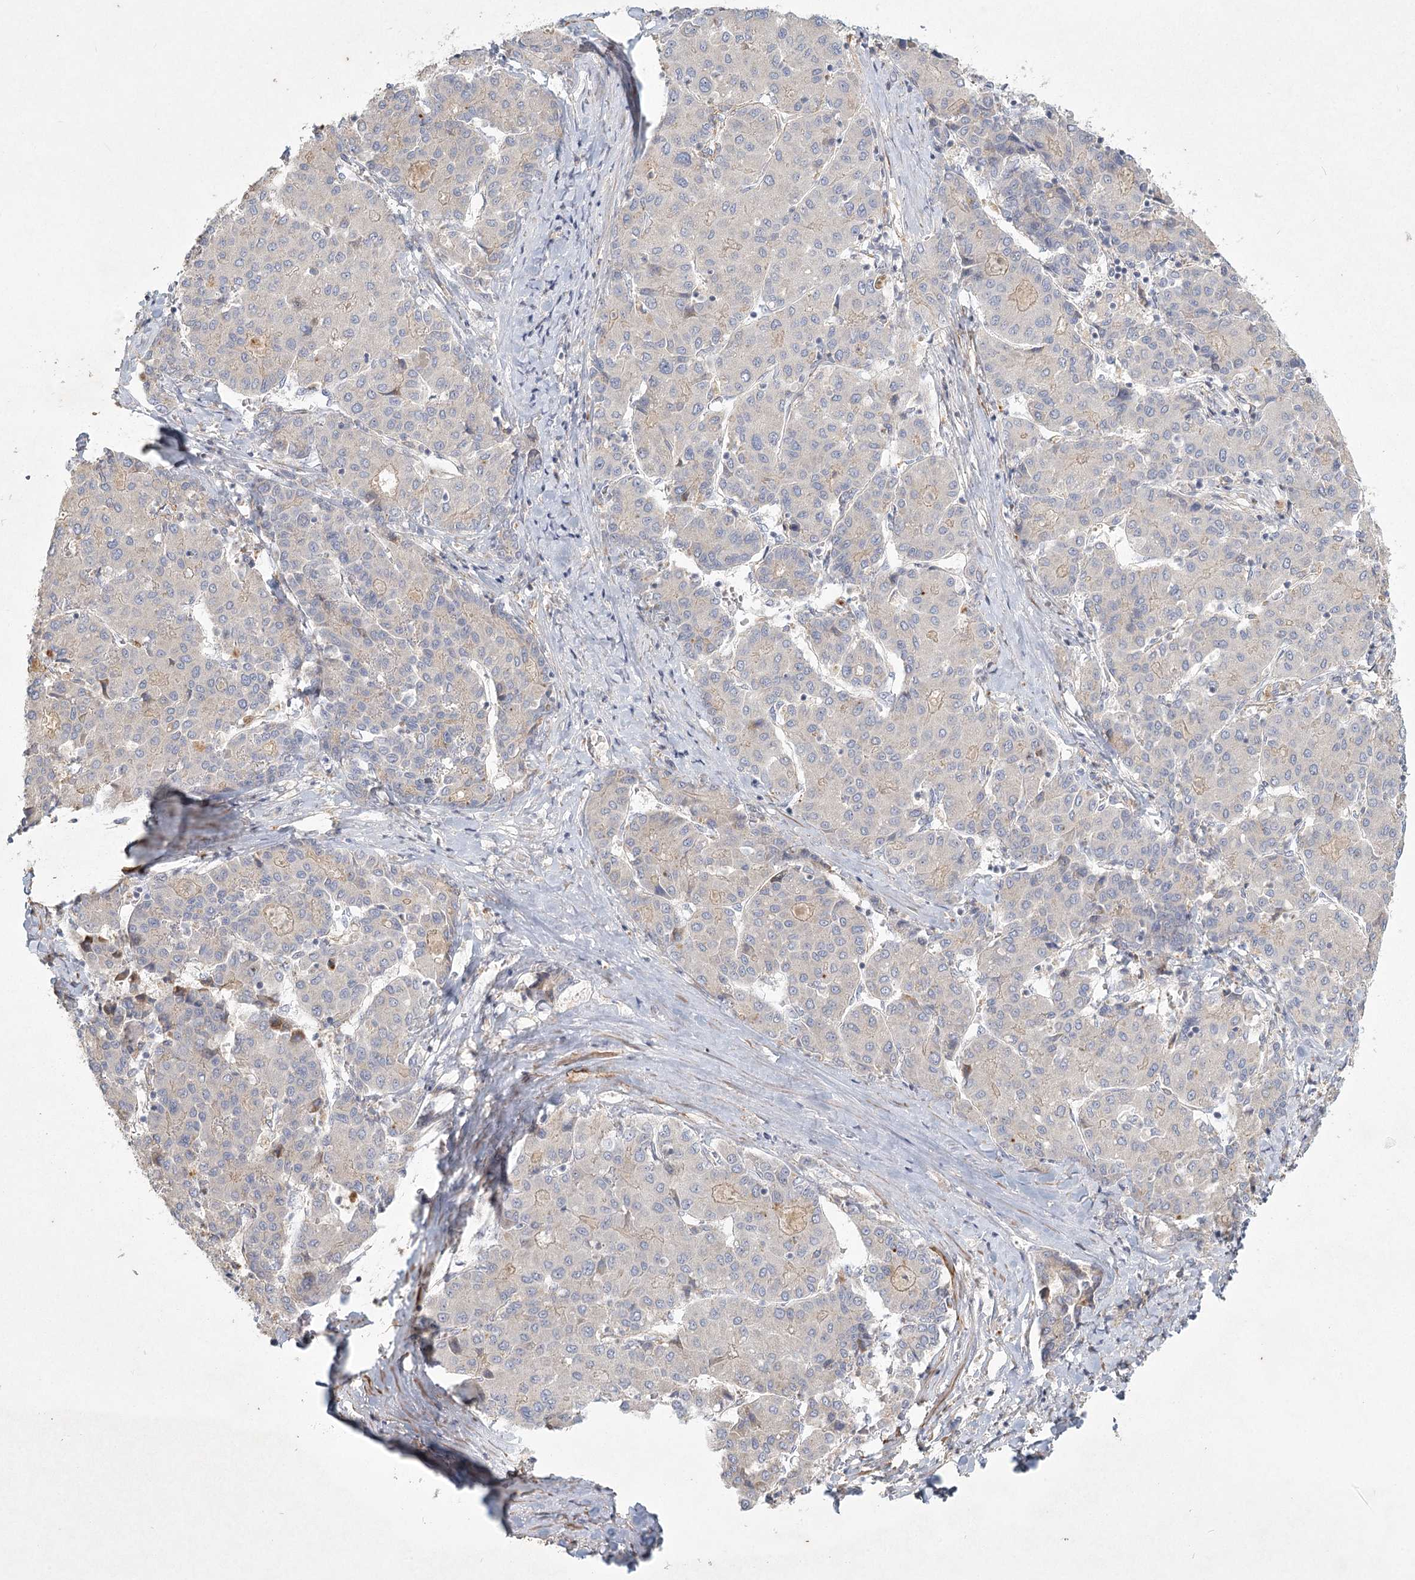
{"staining": {"intensity": "negative", "quantity": "none", "location": "none"}, "tissue": "liver cancer", "cell_type": "Tumor cells", "image_type": "cancer", "snomed": [{"axis": "morphology", "description": "Carcinoma, Hepatocellular, NOS"}, {"axis": "topography", "description": "Liver"}], "caption": "Immunohistochemistry (IHC) photomicrograph of liver cancer stained for a protein (brown), which reveals no staining in tumor cells. Brightfield microscopy of immunohistochemistry stained with DAB (brown) and hematoxylin (blue), captured at high magnification.", "gene": "INPP4B", "patient": {"sex": "male", "age": 65}}